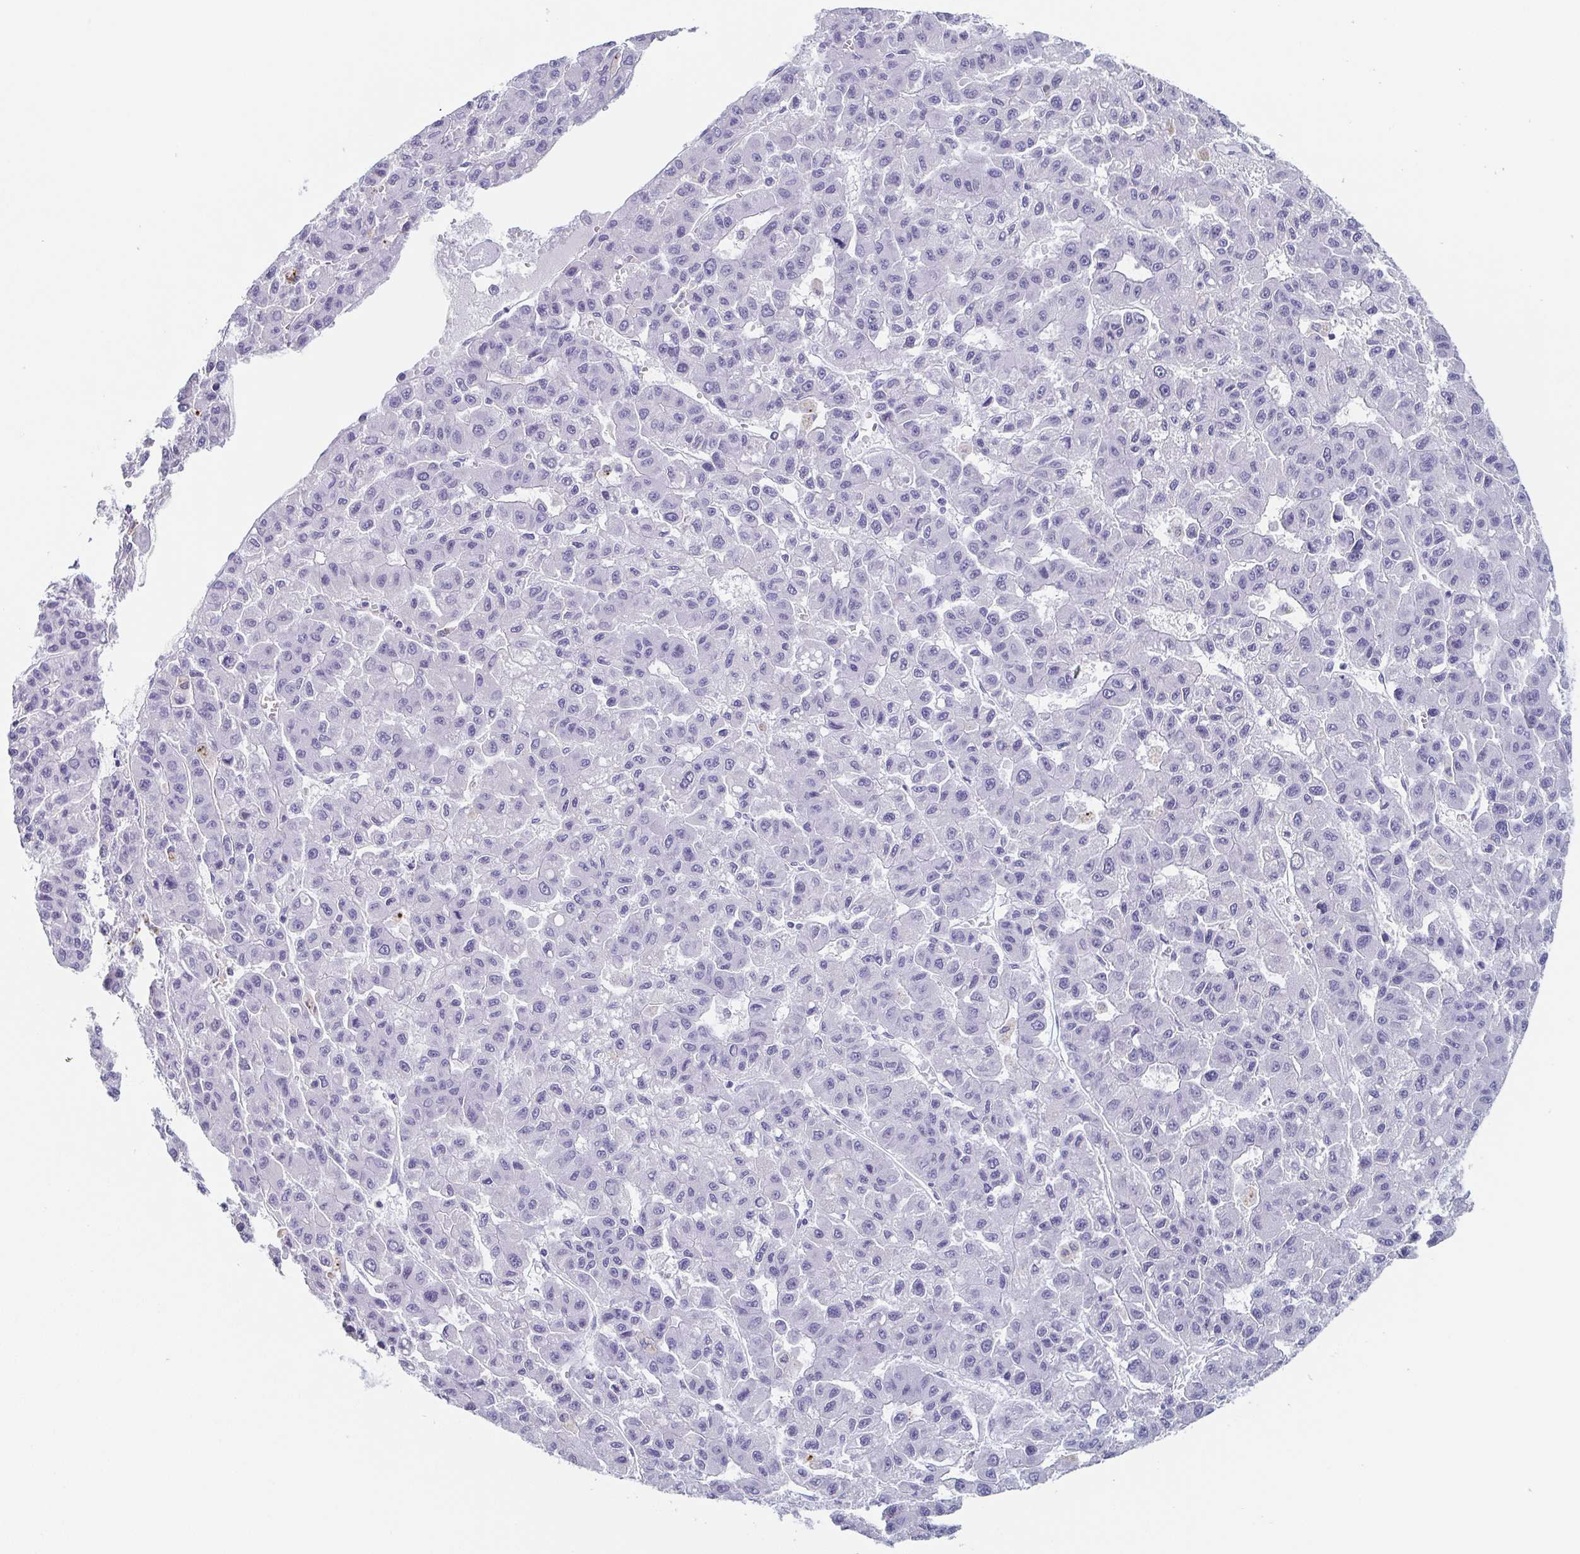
{"staining": {"intensity": "negative", "quantity": "none", "location": "none"}, "tissue": "liver cancer", "cell_type": "Tumor cells", "image_type": "cancer", "snomed": [{"axis": "morphology", "description": "Carcinoma, Hepatocellular, NOS"}, {"axis": "topography", "description": "Liver"}], "caption": "This is an immunohistochemistry (IHC) histopathology image of liver cancer. There is no staining in tumor cells.", "gene": "REG4", "patient": {"sex": "male", "age": 70}}